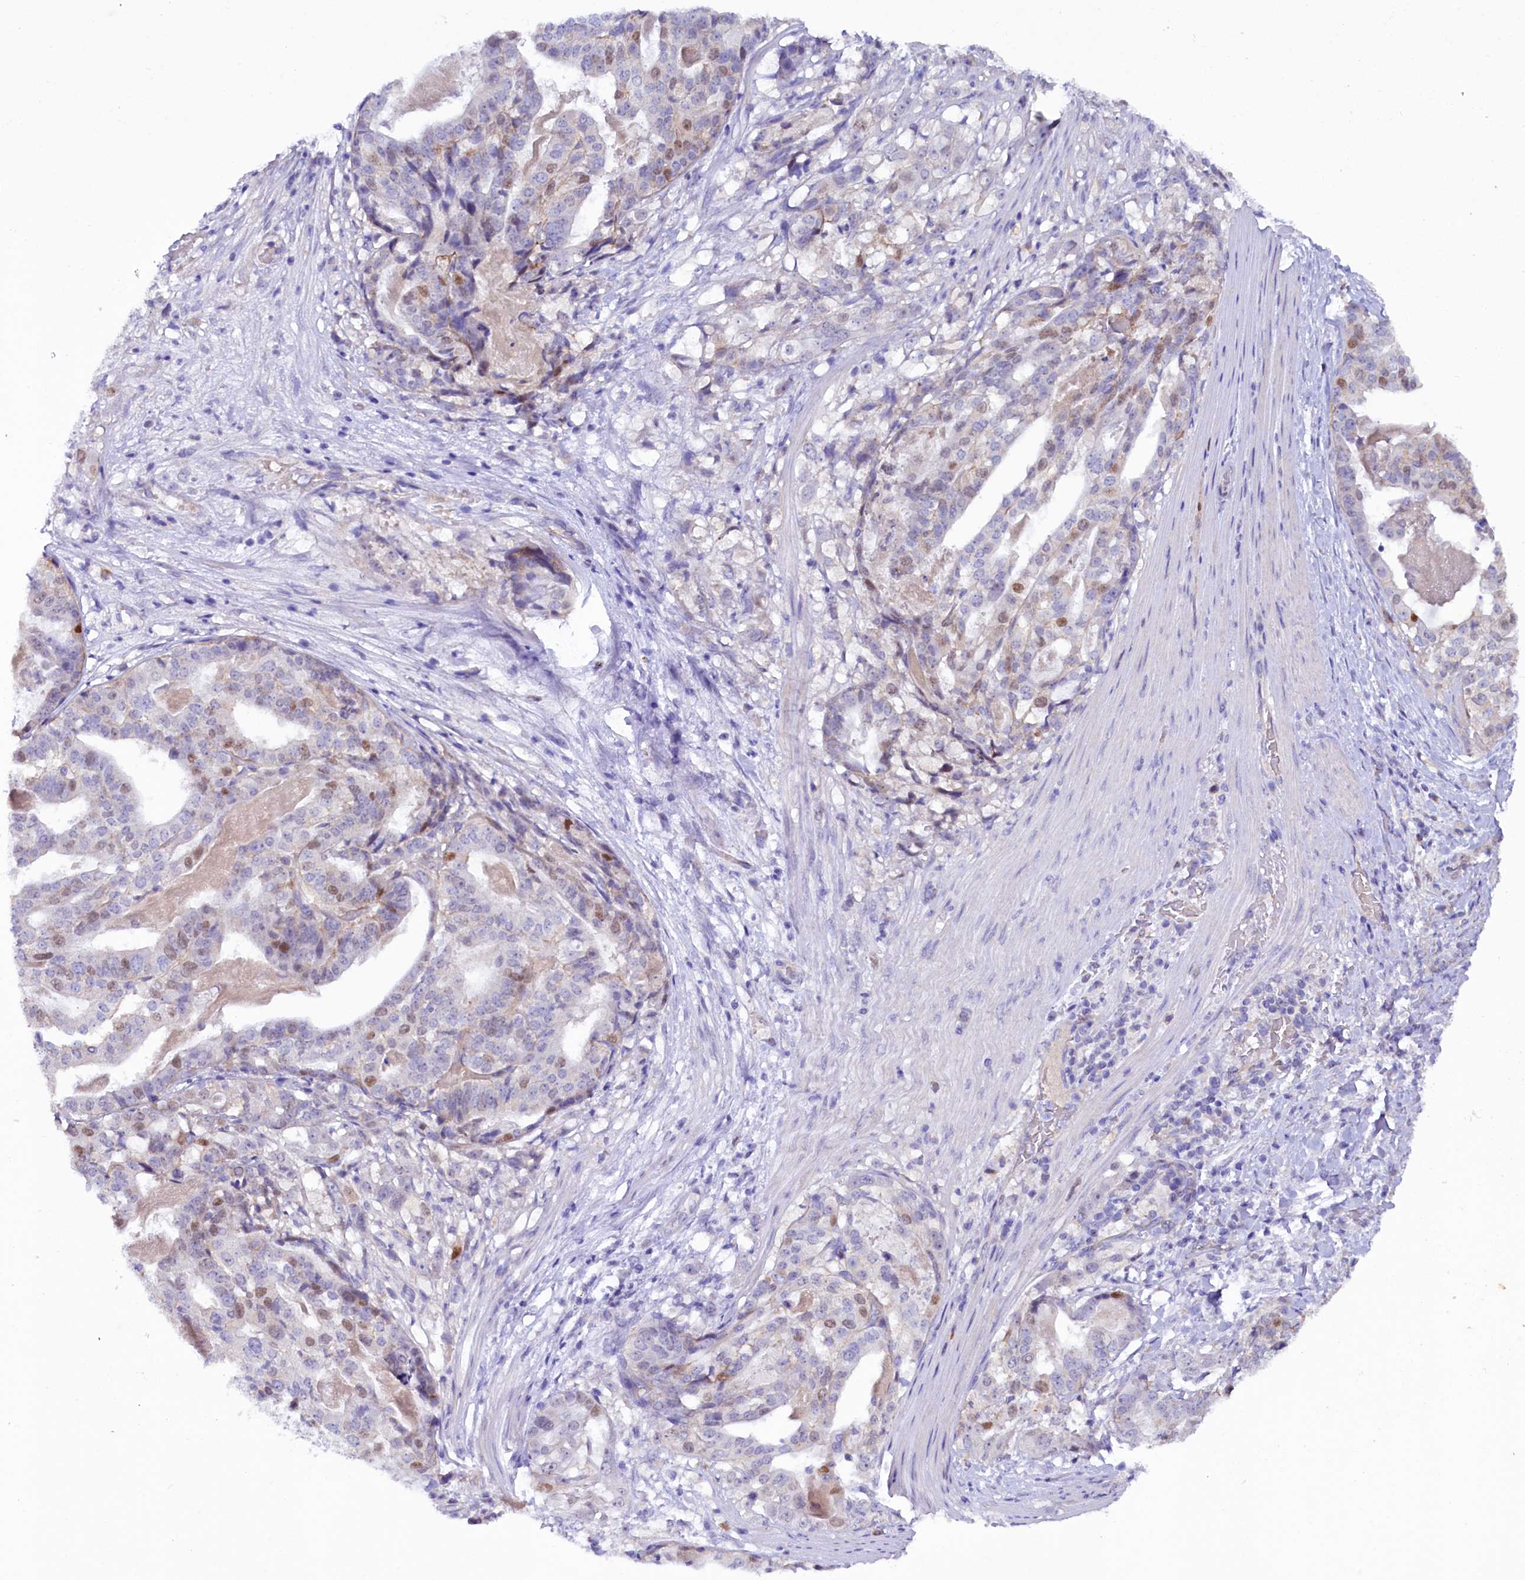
{"staining": {"intensity": "weak", "quantity": "<25%", "location": "nuclear"}, "tissue": "stomach cancer", "cell_type": "Tumor cells", "image_type": "cancer", "snomed": [{"axis": "morphology", "description": "Adenocarcinoma, NOS"}, {"axis": "topography", "description": "Stomach"}], "caption": "This is an immunohistochemistry photomicrograph of stomach cancer. There is no expression in tumor cells.", "gene": "FAM111B", "patient": {"sex": "male", "age": 48}}